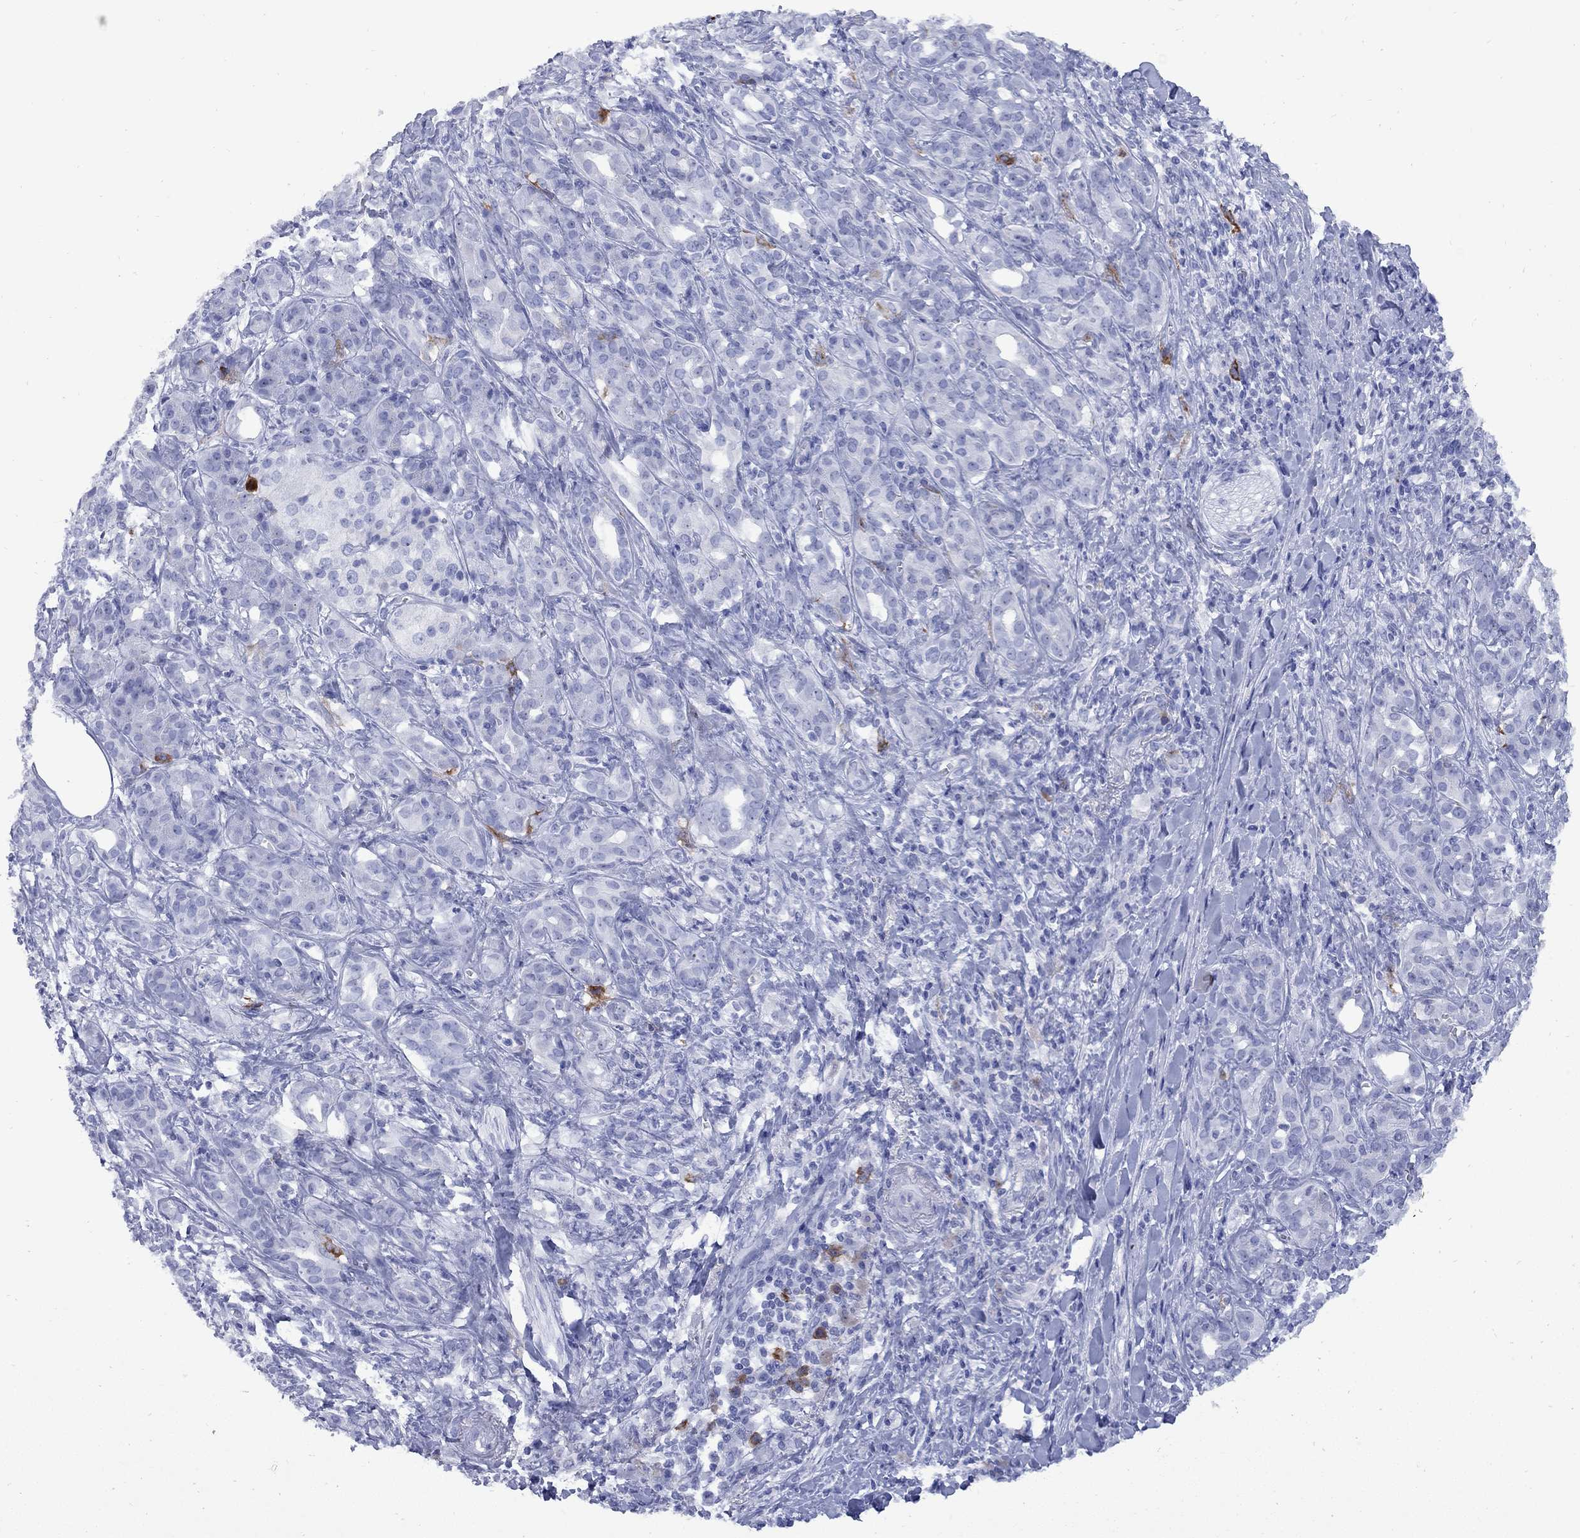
{"staining": {"intensity": "strong", "quantity": "<25%", "location": "cytoplasmic/membranous"}, "tissue": "pancreatic cancer", "cell_type": "Tumor cells", "image_type": "cancer", "snomed": [{"axis": "morphology", "description": "Adenocarcinoma, NOS"}, {"axis": "topography", "description": "Pancreas"}], "caption": "Immunohistochemistry staining of pancreatic cancer (adenocarcinoma), which demonstrates medium levels of strong cytoplasmic/membranous expression in approximately <25% of tumor cells indicating strong cytoplasmic/membranous protein positivity. The staining was performed using DAB (3,3'-diaminobenzidine) (brown) for protein detection and nuclei were counterstained in hematoxylin (blue).", "gene": "TACC3", "patient": {"sex": "male", "age": 61}}